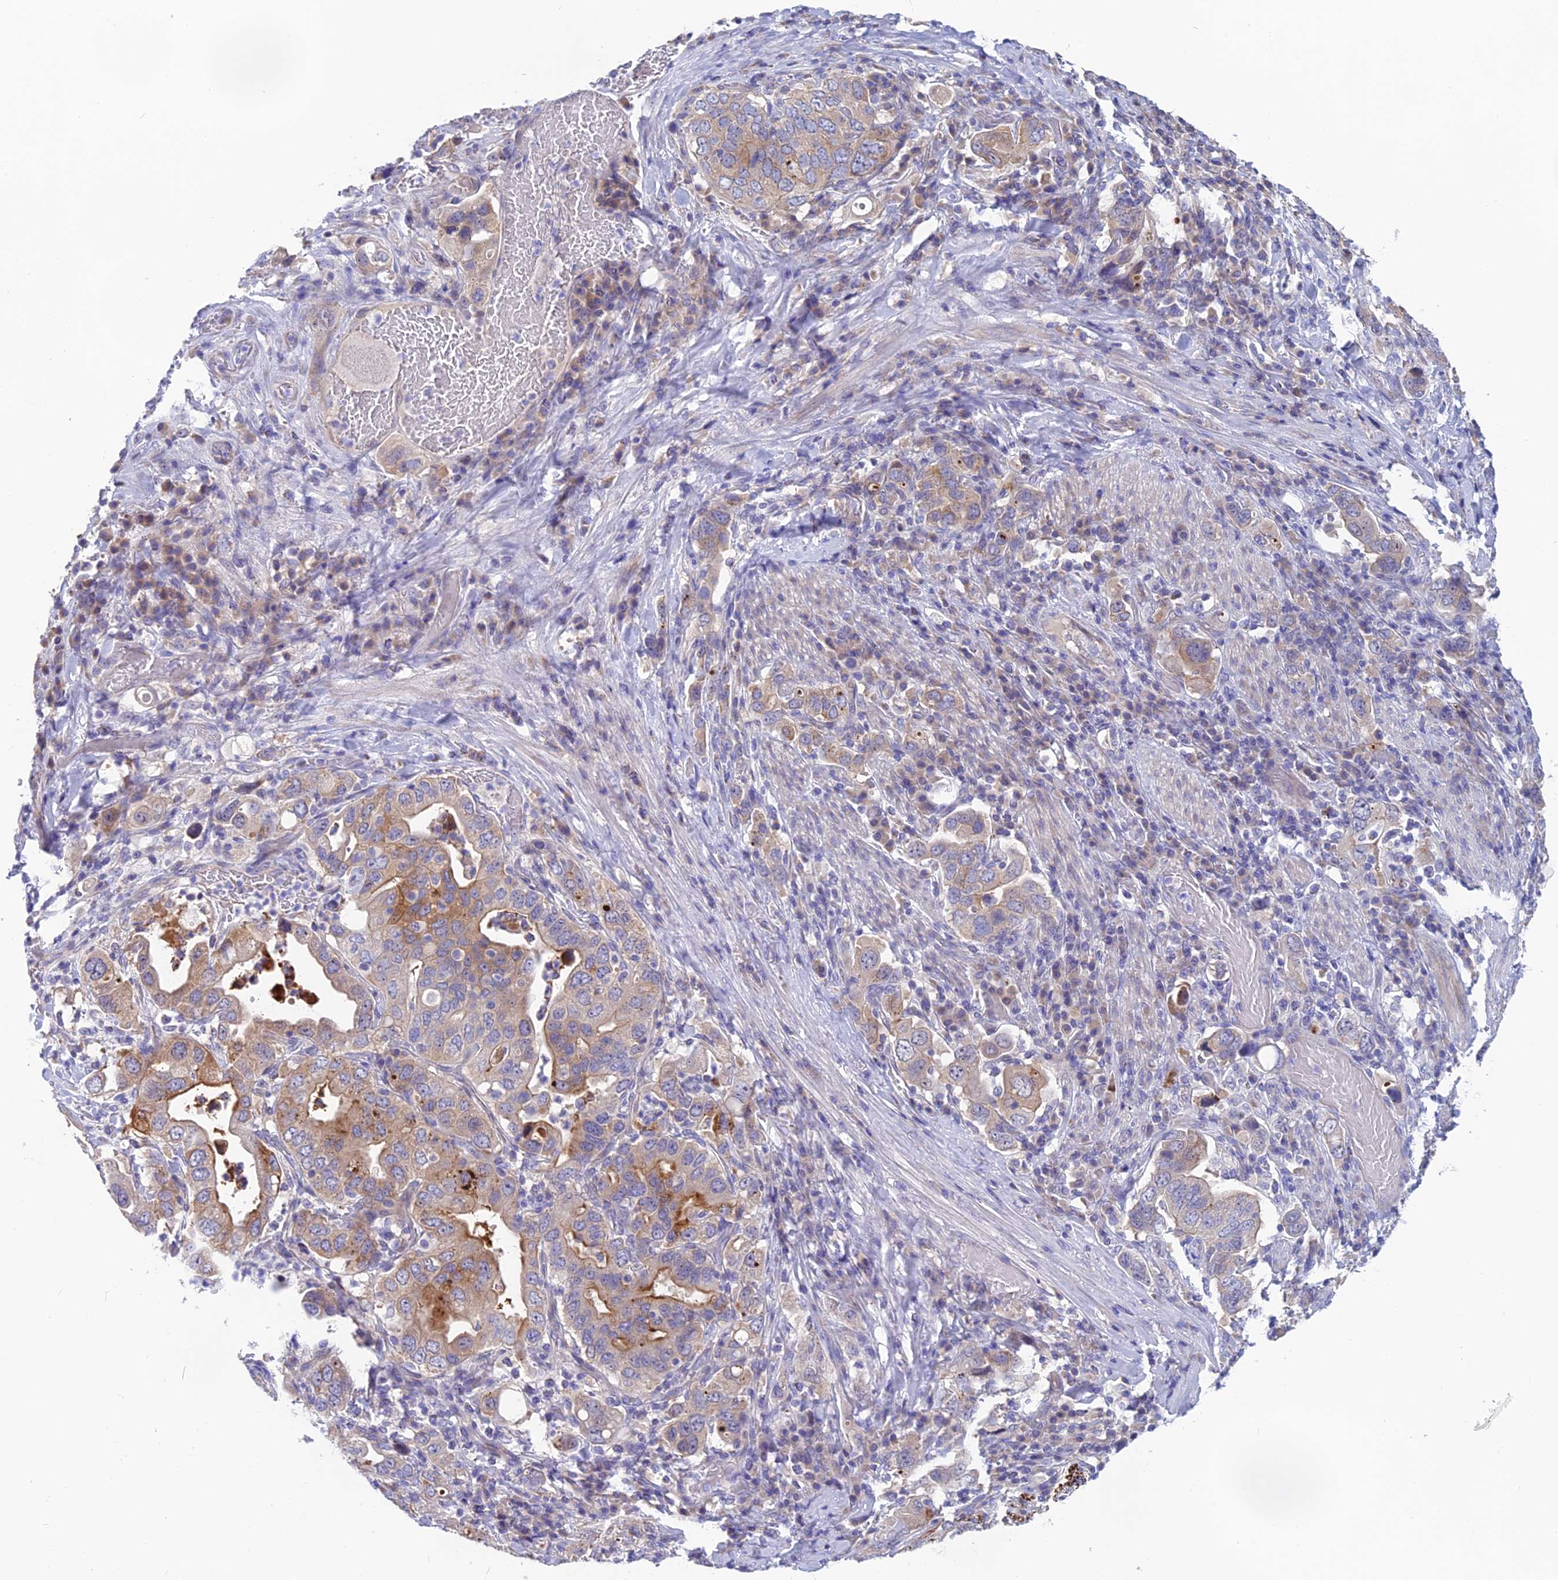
{"staining": {"intensity": "moderate", "quantity": "25%-75%", "location": "cytoplasmic/membranous"}, "tissue": "stomach cancer", "cell_type": "Tumor cells", "image_type": "cancer", "snomed": [{"axis": "morphology", "description": "Adenocarcinoma, NOS"}, {"axis": "topography", "description": "Stomach, upper"}], "caption": "The image reveals a brown stain indicating the presence of a protein in the cytoplasmic/membranous of tumor cells in stomach adenocarcinoma.", "gene": "TENT4B", "patient": {"sex": "male", "age": 62}}